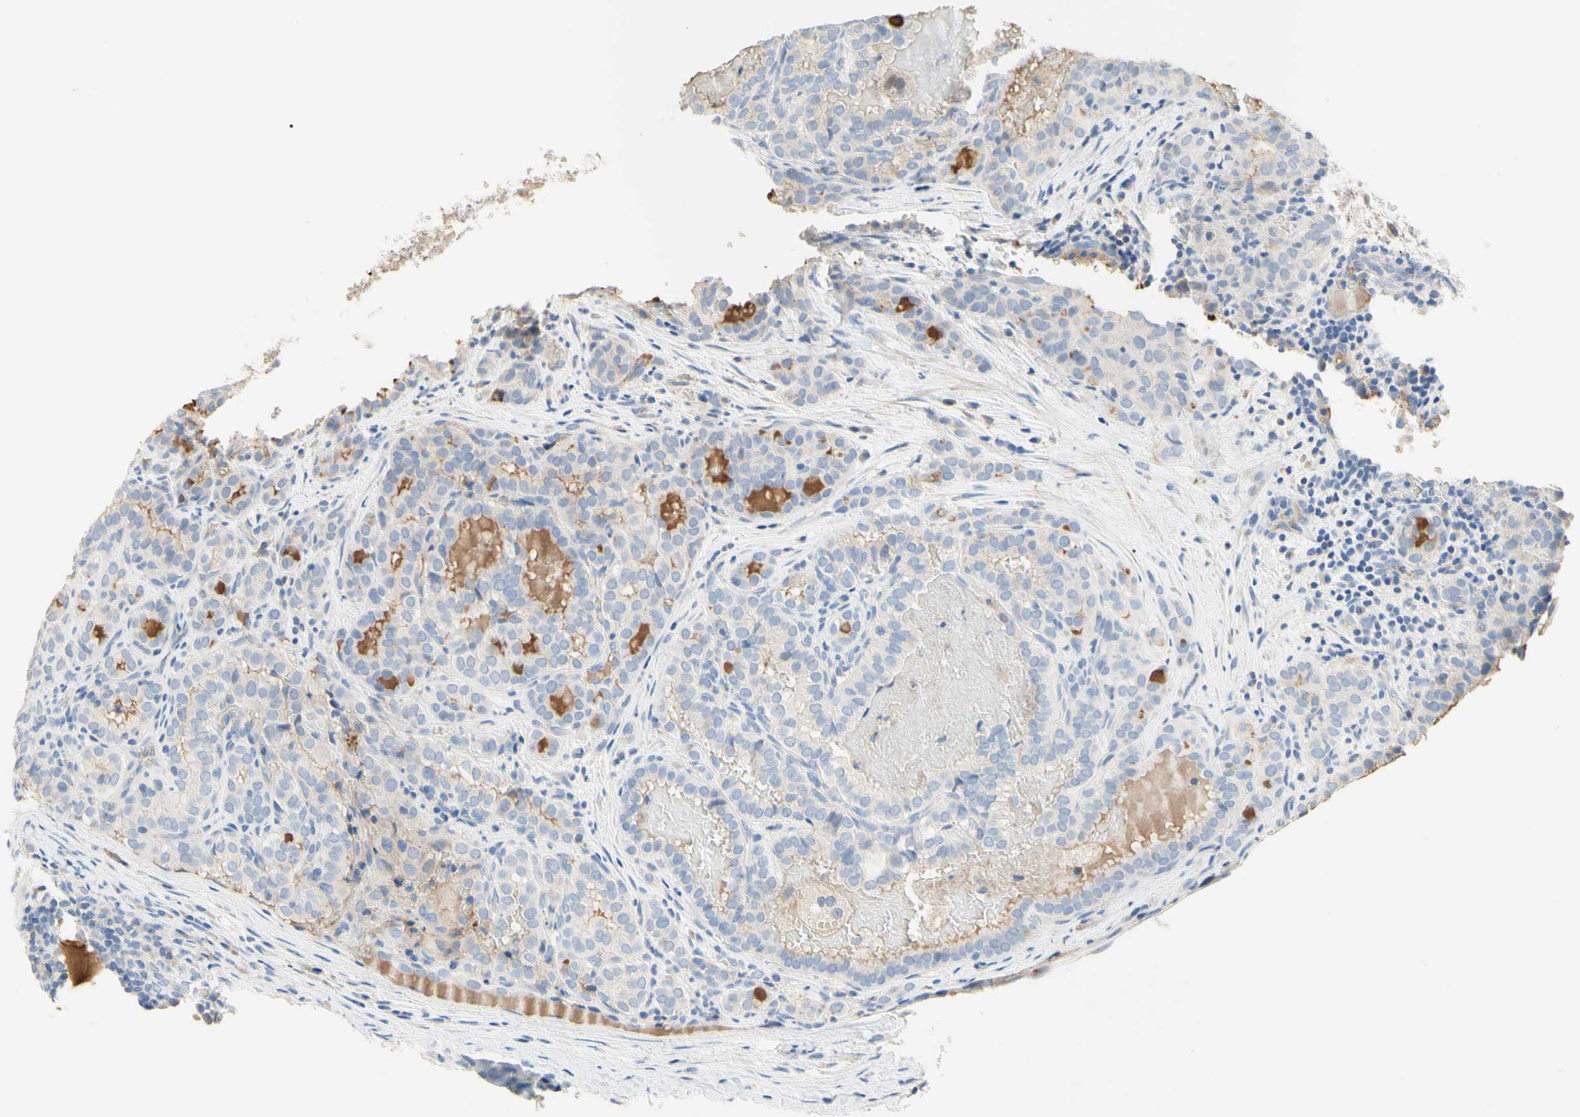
{"staining": {"intensity": "moderate", "quantity": "<25%", "location": "cytoplasmic/membranous"}, "tissue": "thyroid cancer", "cell_type": "Tumor cells", "image_type": "cancer", "snomed": [{"axis": "morphology", "description": "Normal tissue, NOS"}, {"axis": "morphology", "description": "Papillary adenocarcinoma, NOS"}, {"axis": "topography", "description": "Thyroid gland"}], "caption": "Brown immunohistochemical staining in human thyroid cancer shows moderate cytoplasmic/membranous staining in about <25% of tumor cells.", "gene": "NECTIN4", "patient": {"sex": "female", "age": 30}}